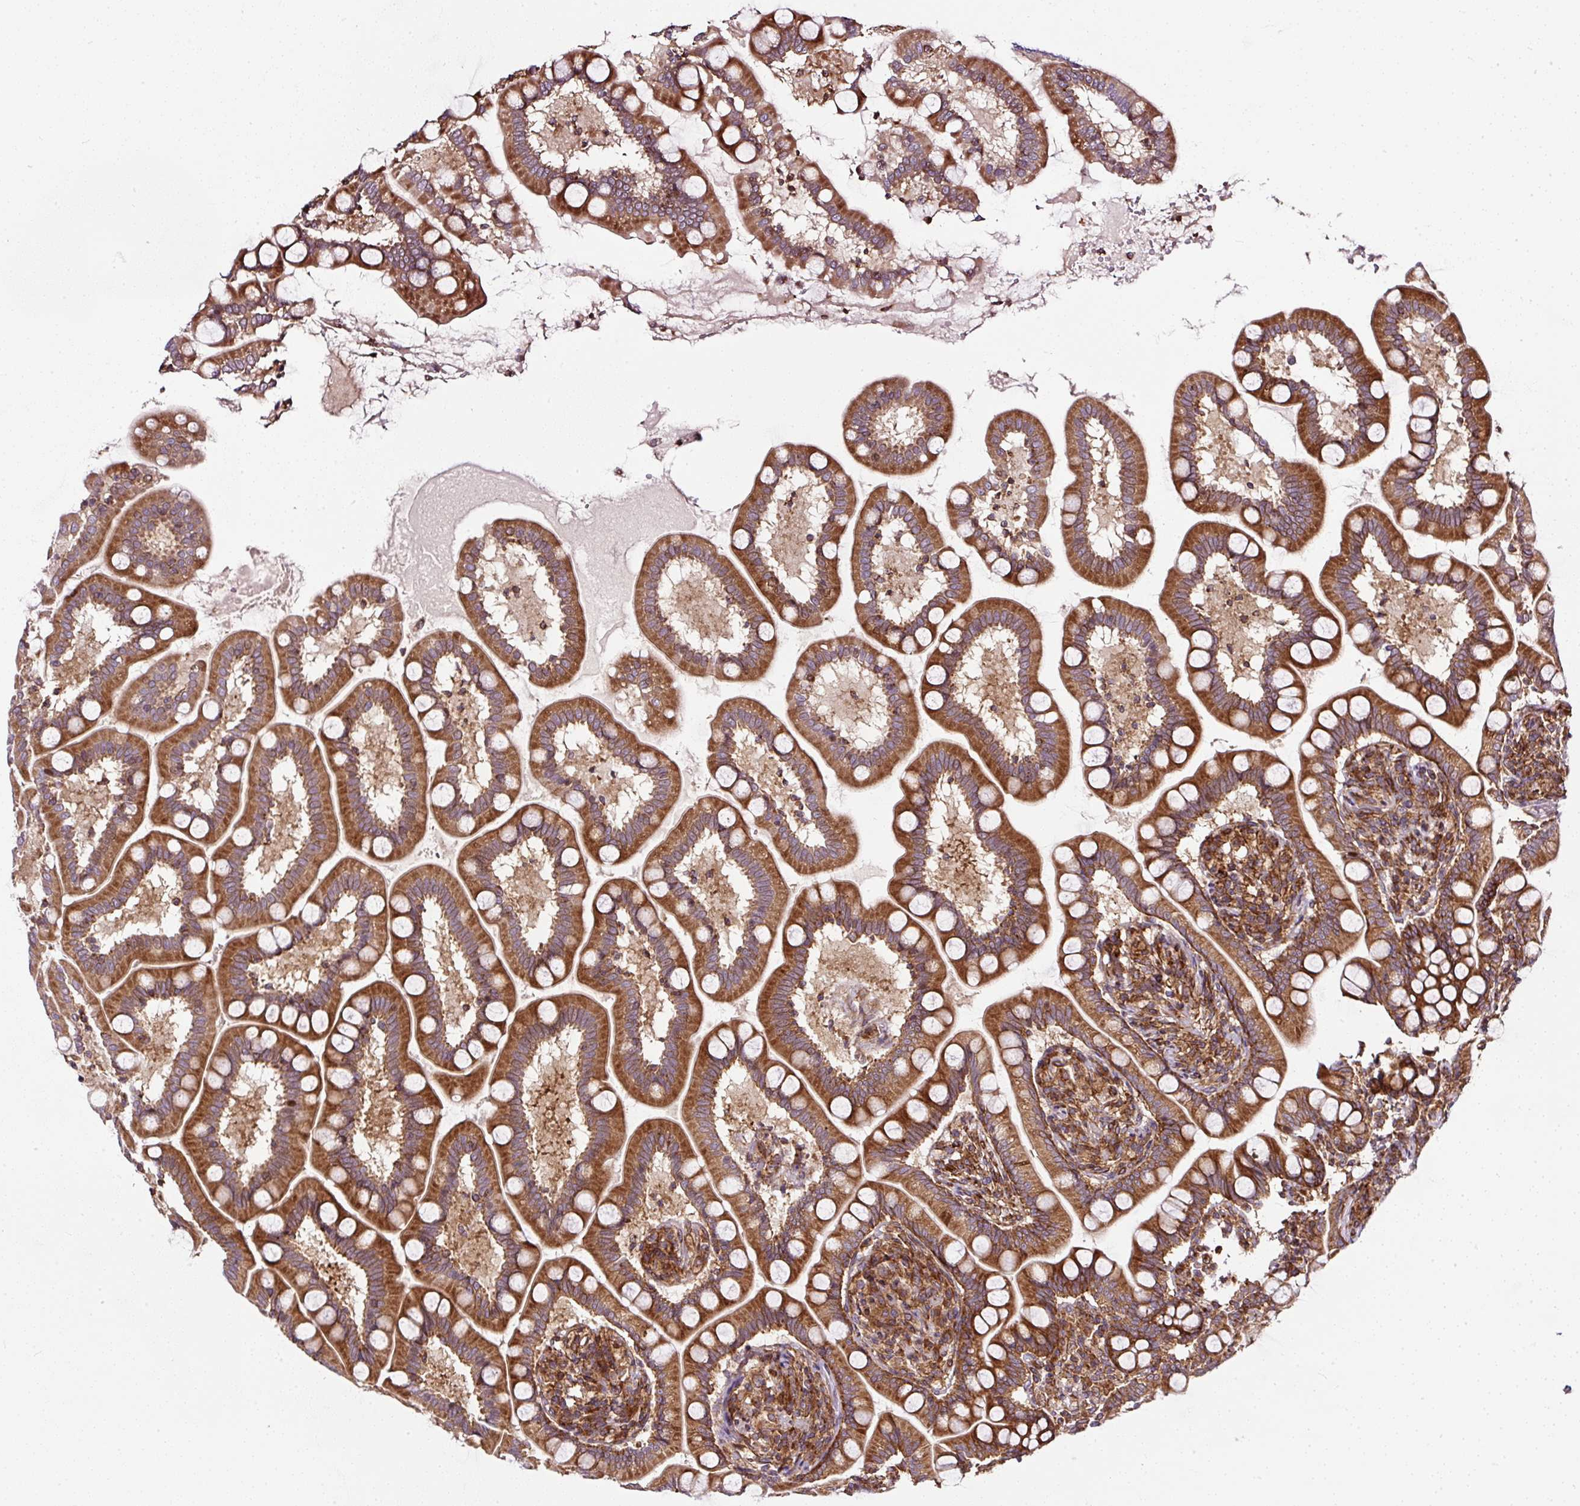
{"staining": {"intensity": "moderate", "quantity": ">75%", "location": "cytoplasmic/membranous"}, "tissue": "small intestine", "cell_type": "Glandular cells", "image_type": "normal", "snomed": [{"axis": "morphology", "description": "Normal tissue, NOS"}, {"axis": "topography", "description": "Small intestine"}], "caption": "Protein staining reveals moderate cytoplasmic/membranous positivity in approximately >75% of glandular cells in unremarkable small intestine.", "gene": "KDM4E", "patient": {"sex": "female", "age": 64}}